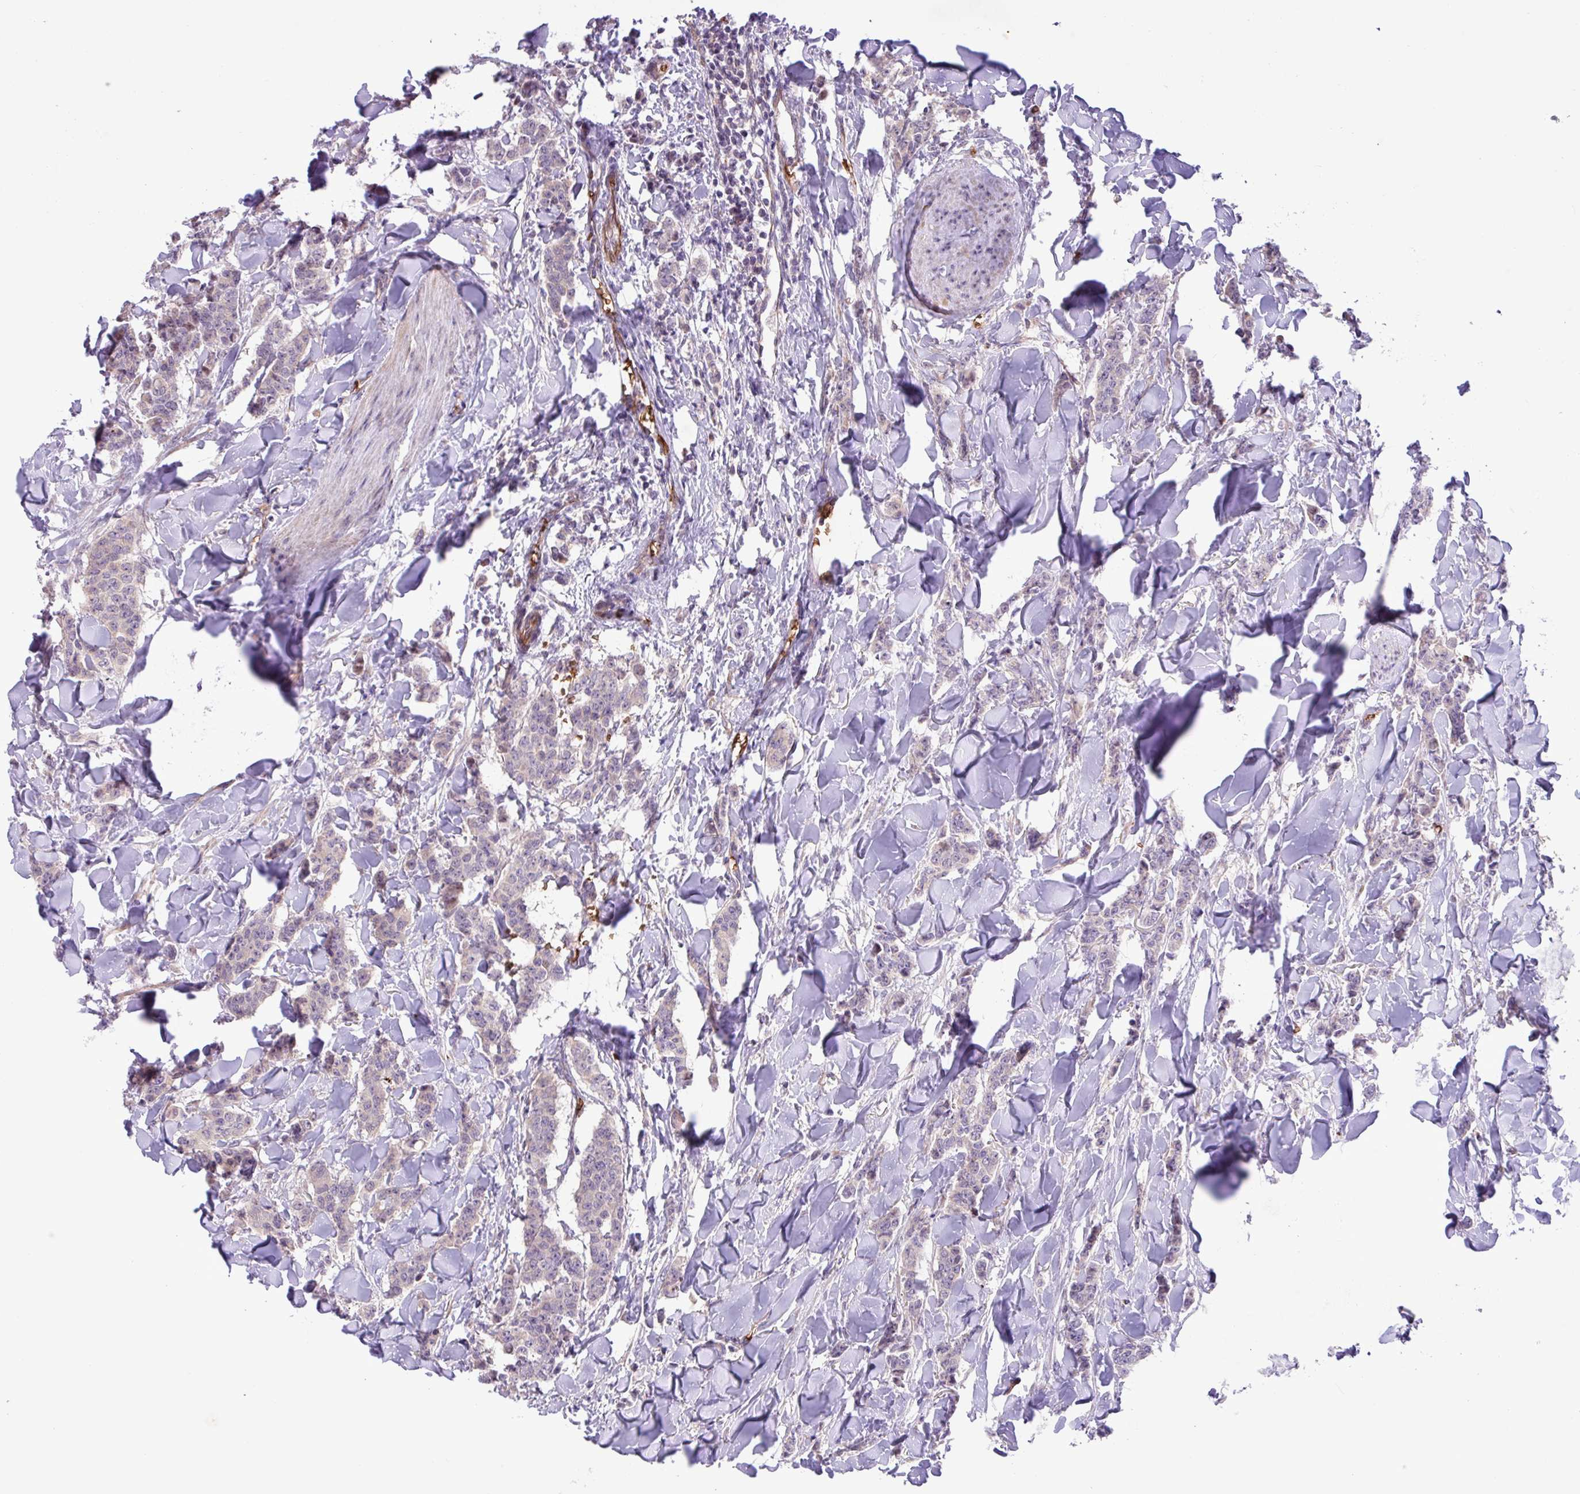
{"staining": {"intensity": "weak", "quantity": "<25%", "location": "cytoplasmic/membranous"}, "tissue": "breast cancer", "cell_type": "Tumor cells", "image_type": "cancer", "snomed": [{"axis": "morphology", "description": "Duct carcinoma"}, {"axis": "topography", "description": "Breast"}], "caption": "Immunohistochemistry photomicrograph of neoplastic tissue: human breast cancer stained with DAB (3,3'-diaminobenzidine) demonstrates no significant protein positivity in tumor cells.", "gene": "RAD21L1", "patient": {"sex": "female", "age": 40}}